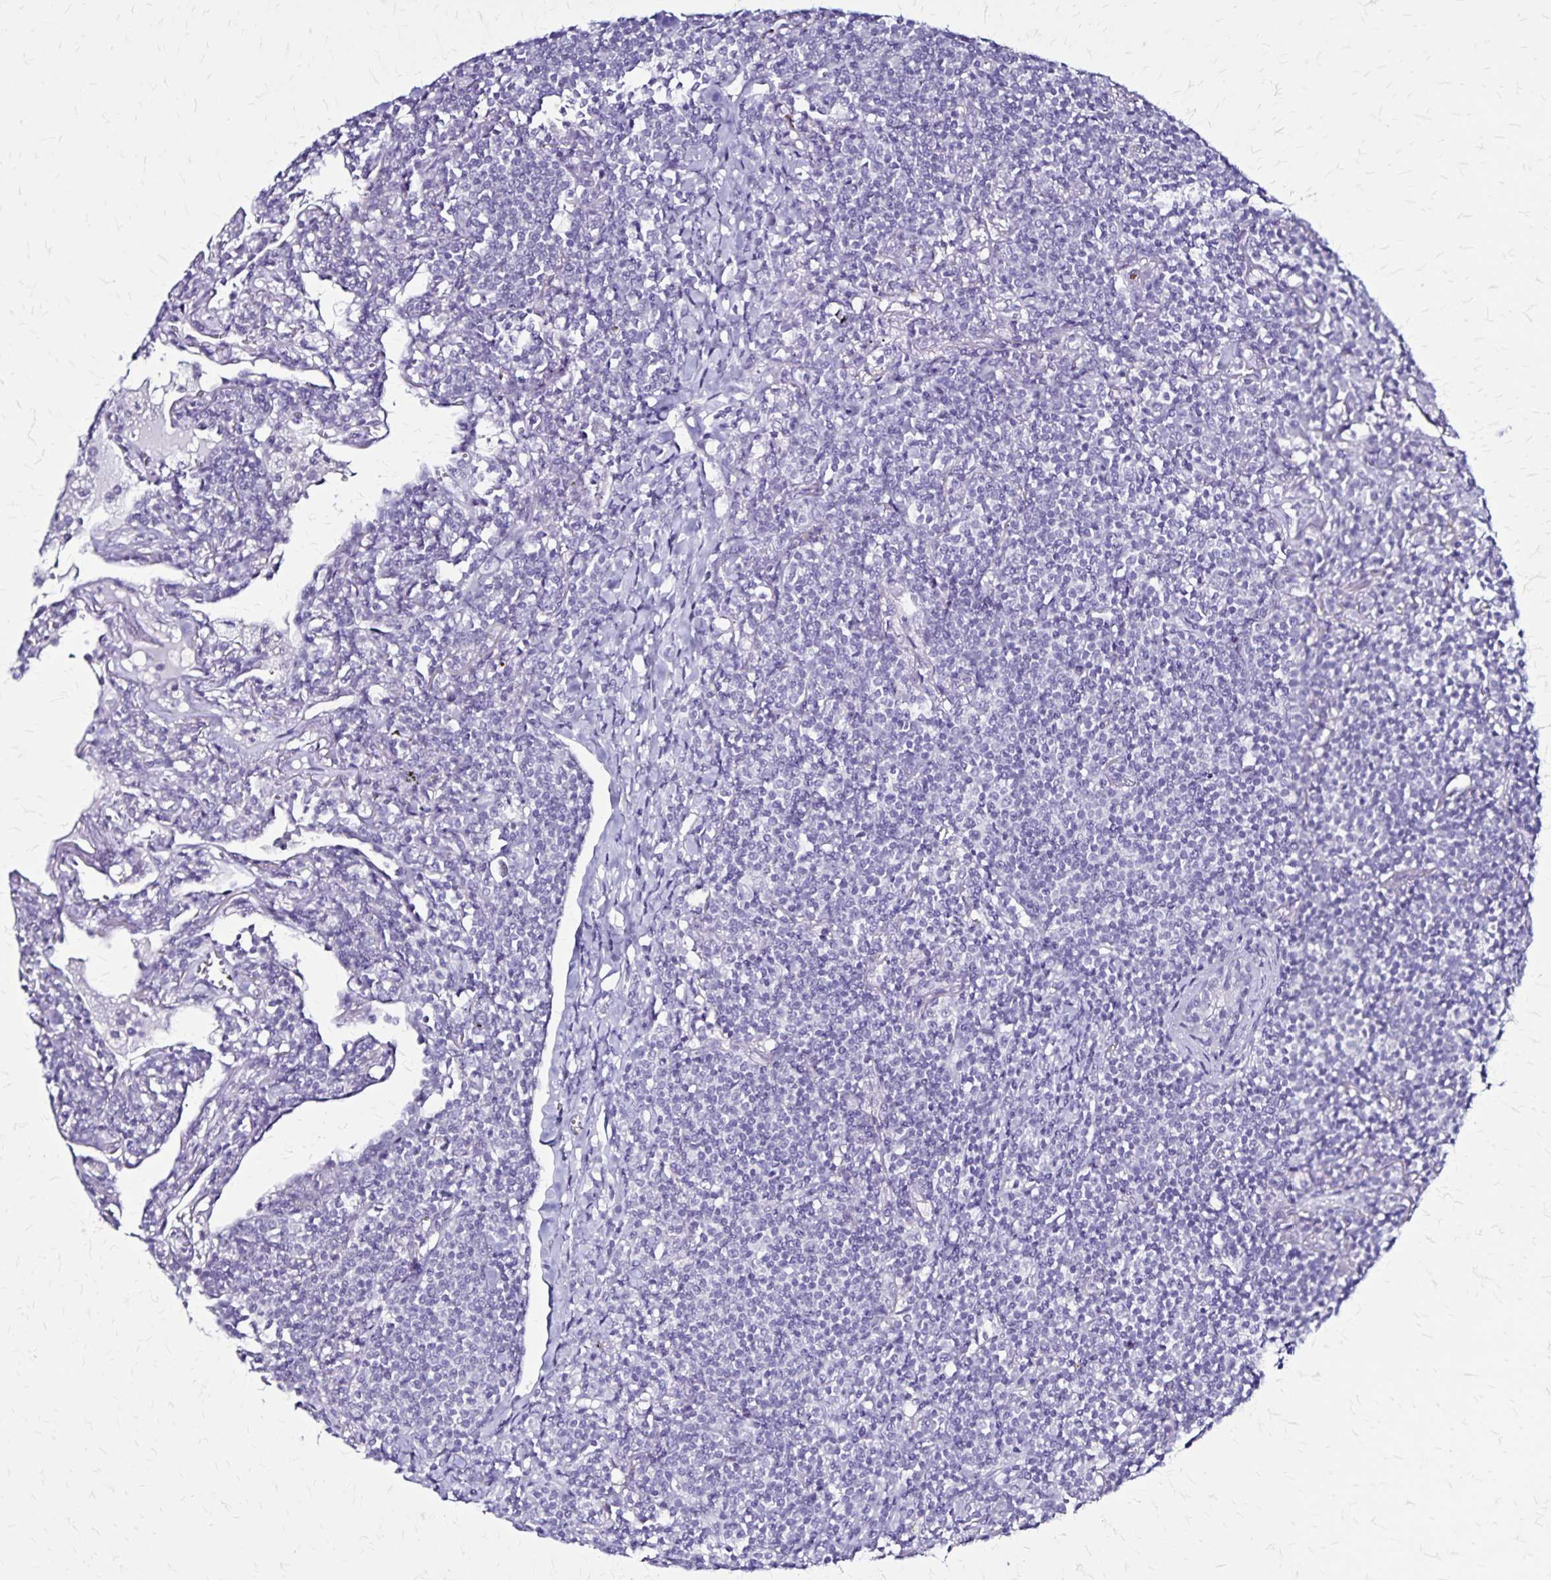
{"staining": {"intensity": "negative", "quantity": "none", "location": "none"}, "tissue": "lymphoma", "cell_type": "Tumor cells", "image_type": "cancer", "snomed": [{"axis": "morphology", "description": "Malignant lymphoma, non-Hodgkin's type, Low grade"}, {"axis": "topography", "description": "Lung"}], "caption": "An immunohistochemistry micrograph of lymphoma is shown. There is no staining in tumor cells of lymphoma.", "gene": "PLXNA4", "patient": {"sex": "female", "age": 71}}